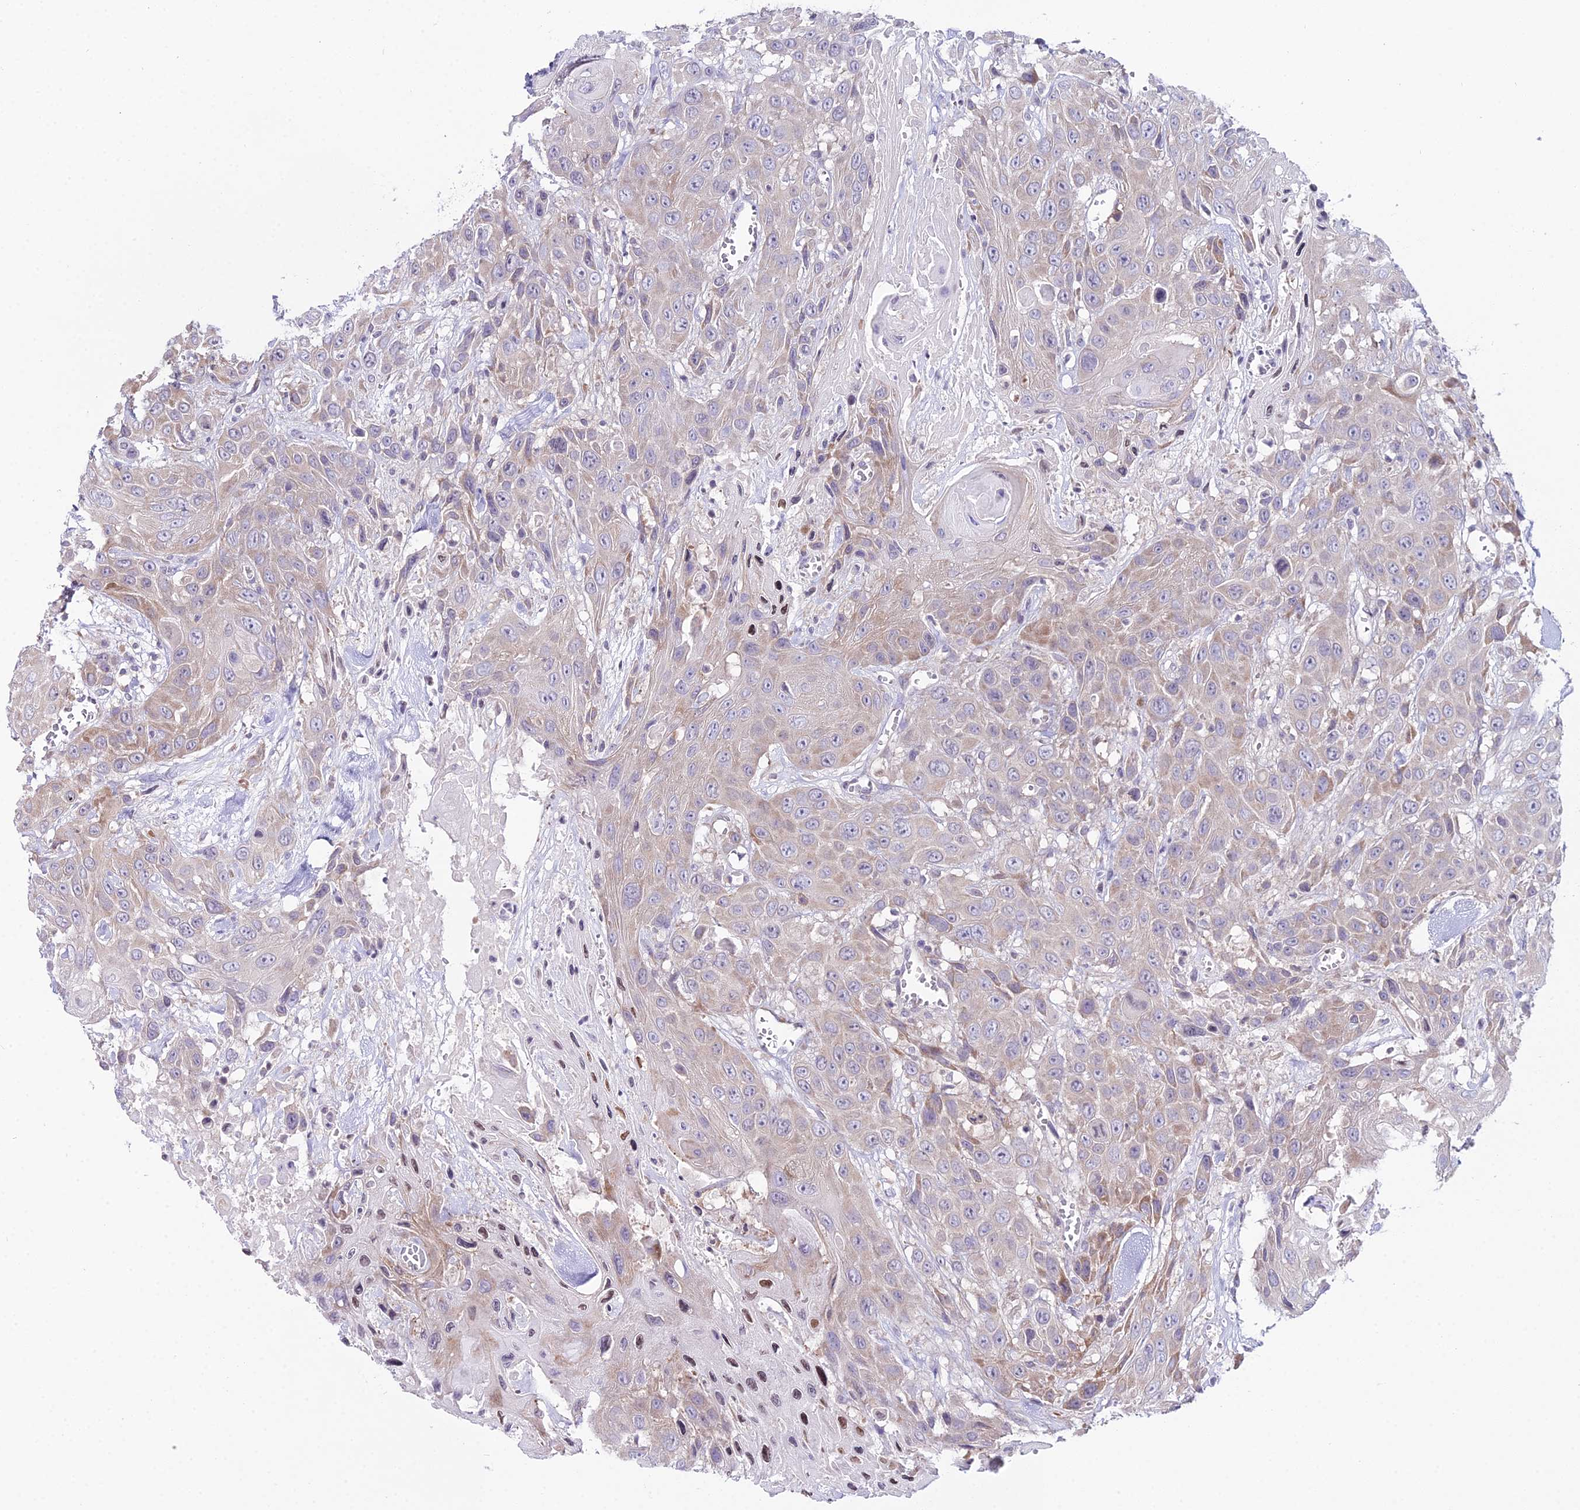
{"staining": {"intensity": "weak", "quantity": "25%-75%", "location": "cytoplasmic/membranous"}, "tissue": "head and neck cancer", "cell_type": "Tumor cells", "image_type": "cancer", "snomed": [{"axis": "morphology", "description": "Squamous cell carcinoma, NOS"}, {"axis": "topography", "description": "Head-Neck"}], "caption": "Head and neck squamous cell carcinoma stained for a protein reveals weak cytoplasmic/membranous positivity in tumor cells. Immunohistochemistry stains the protein of interest in brown and the nuclei are stained blue.", "gene": "RPS26", "patient": {"sex": "male", "age": 81}}